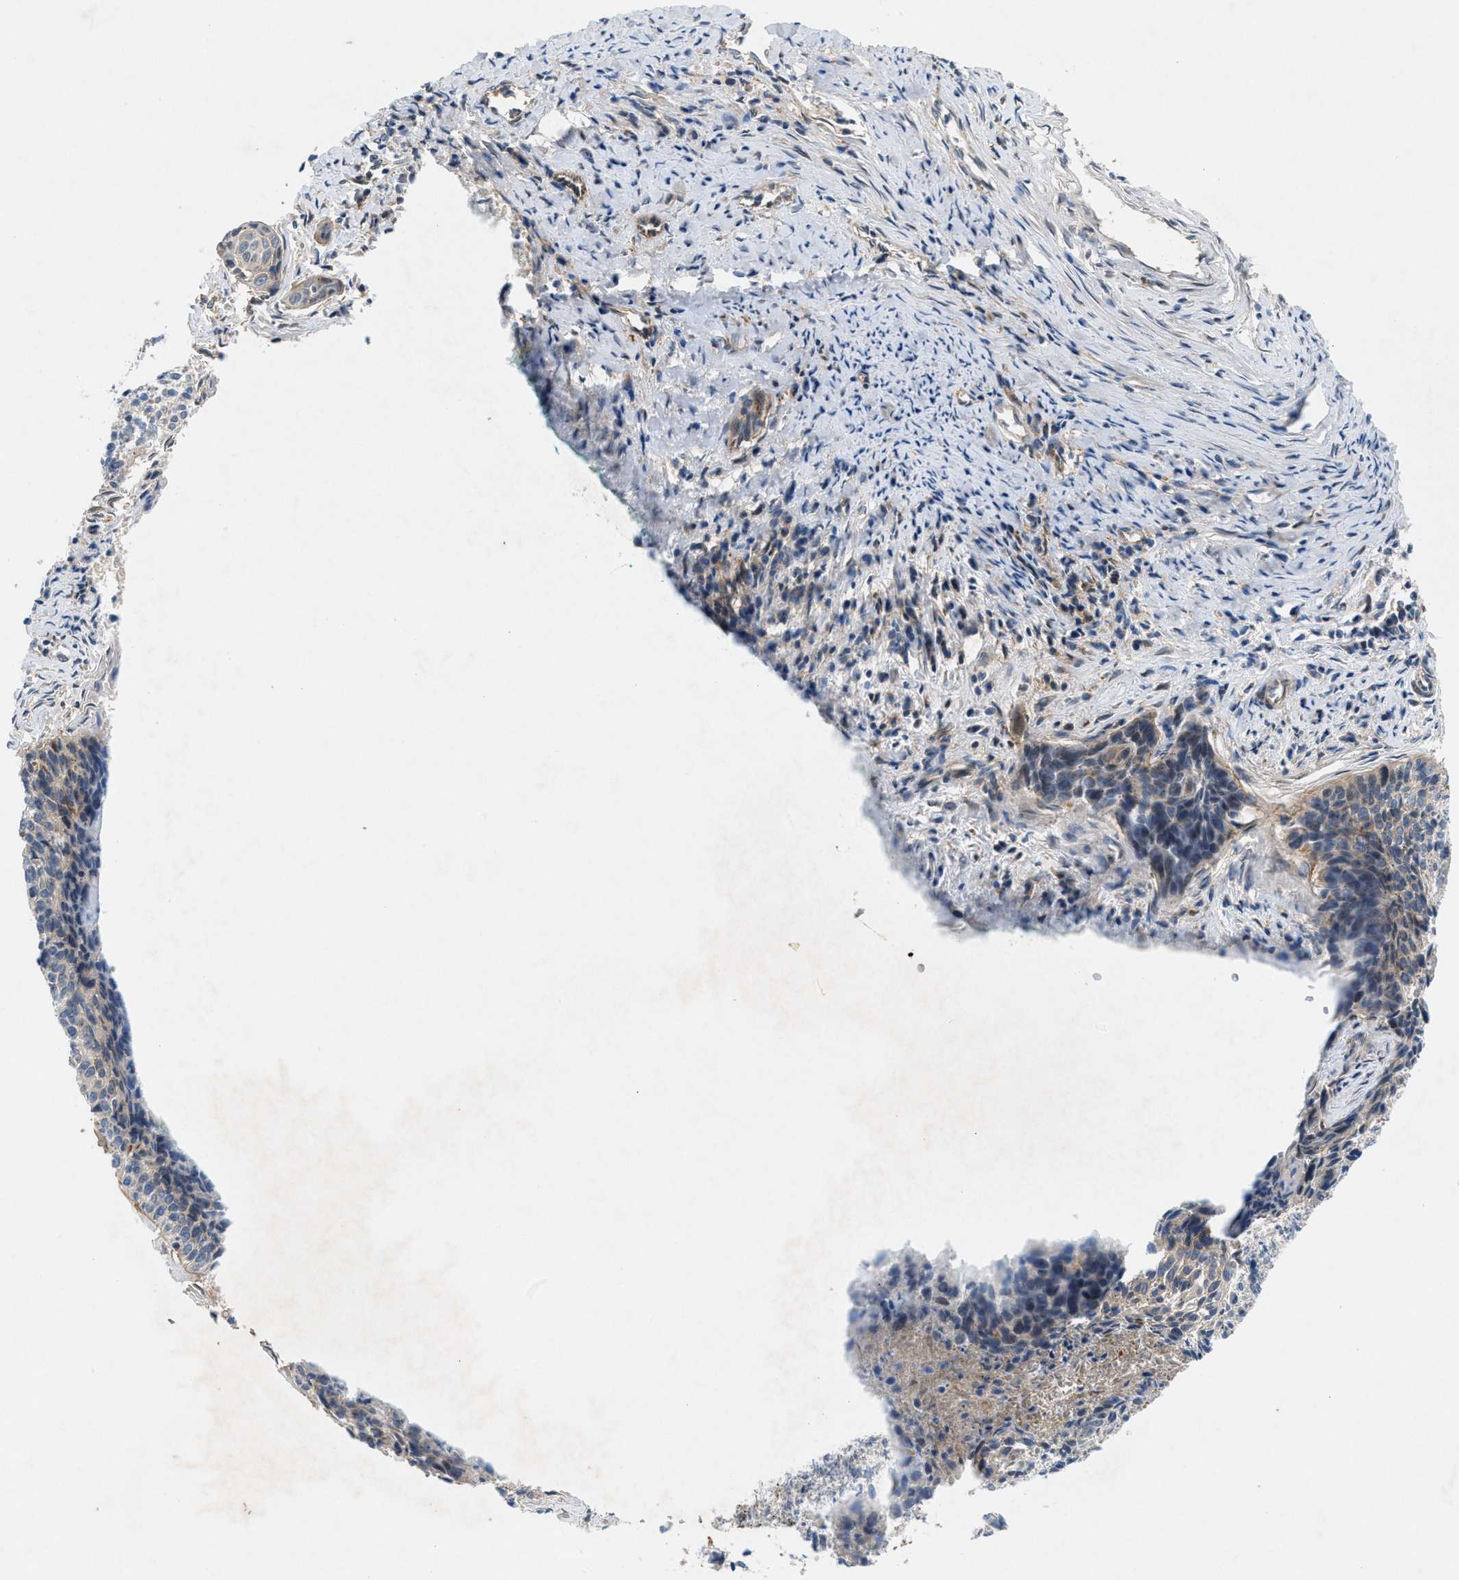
{"staining": {"intensity": "weak", "quantity": "25%-75%", "location": "cytoplasmic/membranous,nuclear"}, "tissue": "cervical cancer", "cell_type": "Tumor cells", "image_type": "cancer", "snomed": [{"axis": "morphology", "description": "Squamous cell carcinoma, NOS"}, {"axis": "topography", "description": "Cervix"}], "caption": "DAB immunohistochemical staining of human squamous cell carcinoma (cervical) displays weak cytoplasmic/membranous and nuclear protein staining in approximately 25%-75% of tumor cells.", "gene": "CYB5D1", "patient": {"sex": "female", "age": 55}}